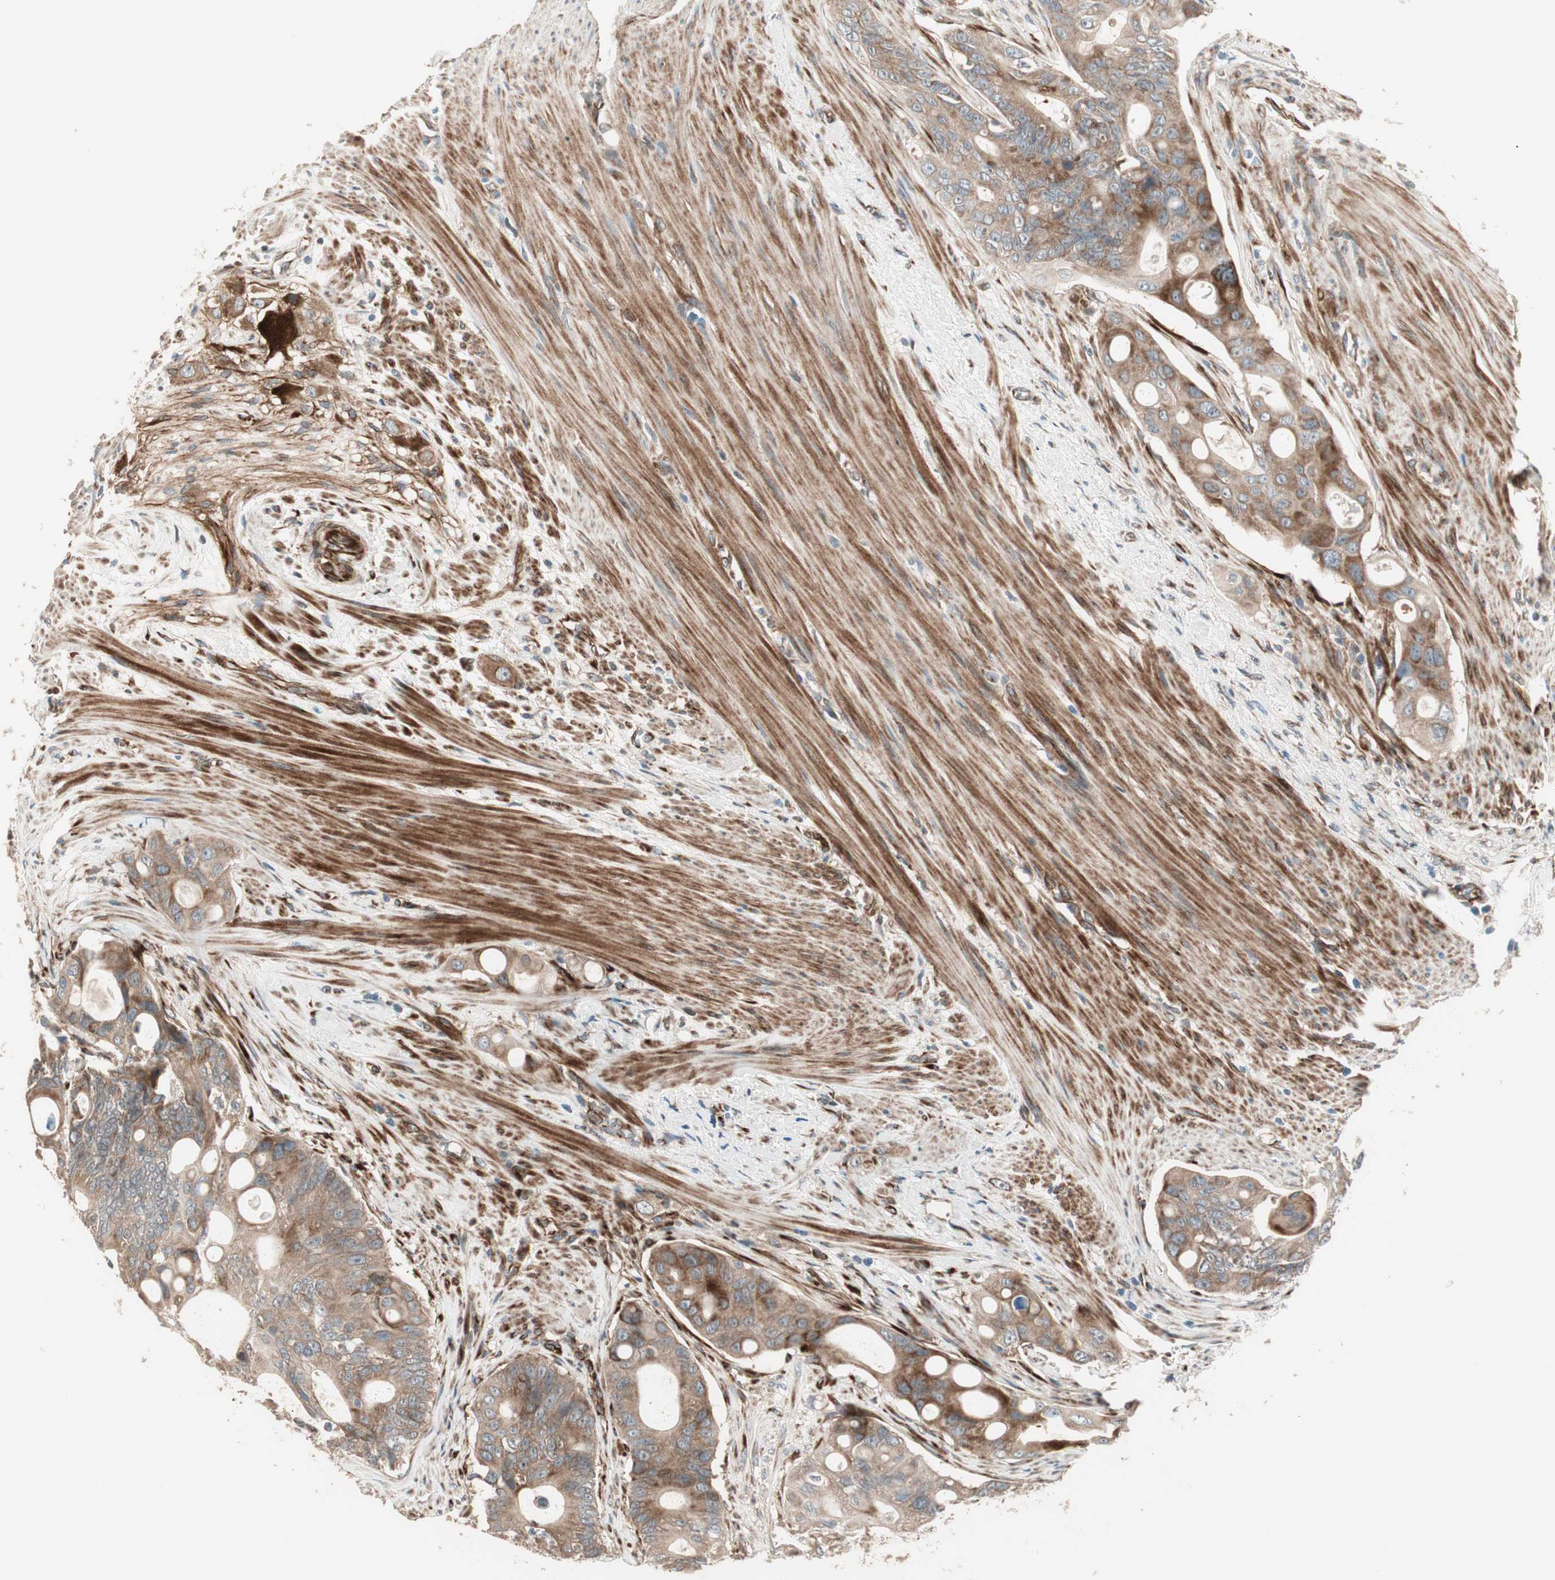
{"staining": {"intensity": "strong", "quantity": ">75%", "location": "cytoplasmic/membranous"}, "tissue": "colorectal cancer", "cell_type": "Tumor cells", "image_type": "cancer", "snomed": [{"axis": "morphology", "description": "Adenocarcinoma, NOS"}, {"axis": "topography", "description": "Colon"}], "caption": "The immunohistochemical stain labels strong cytoplasmic/membranous expression in tumor cells of colorectal adenocarcinoma tissue.", "gene": "PPP2R5E", "patient": {"sex": "female", "age": 57}}